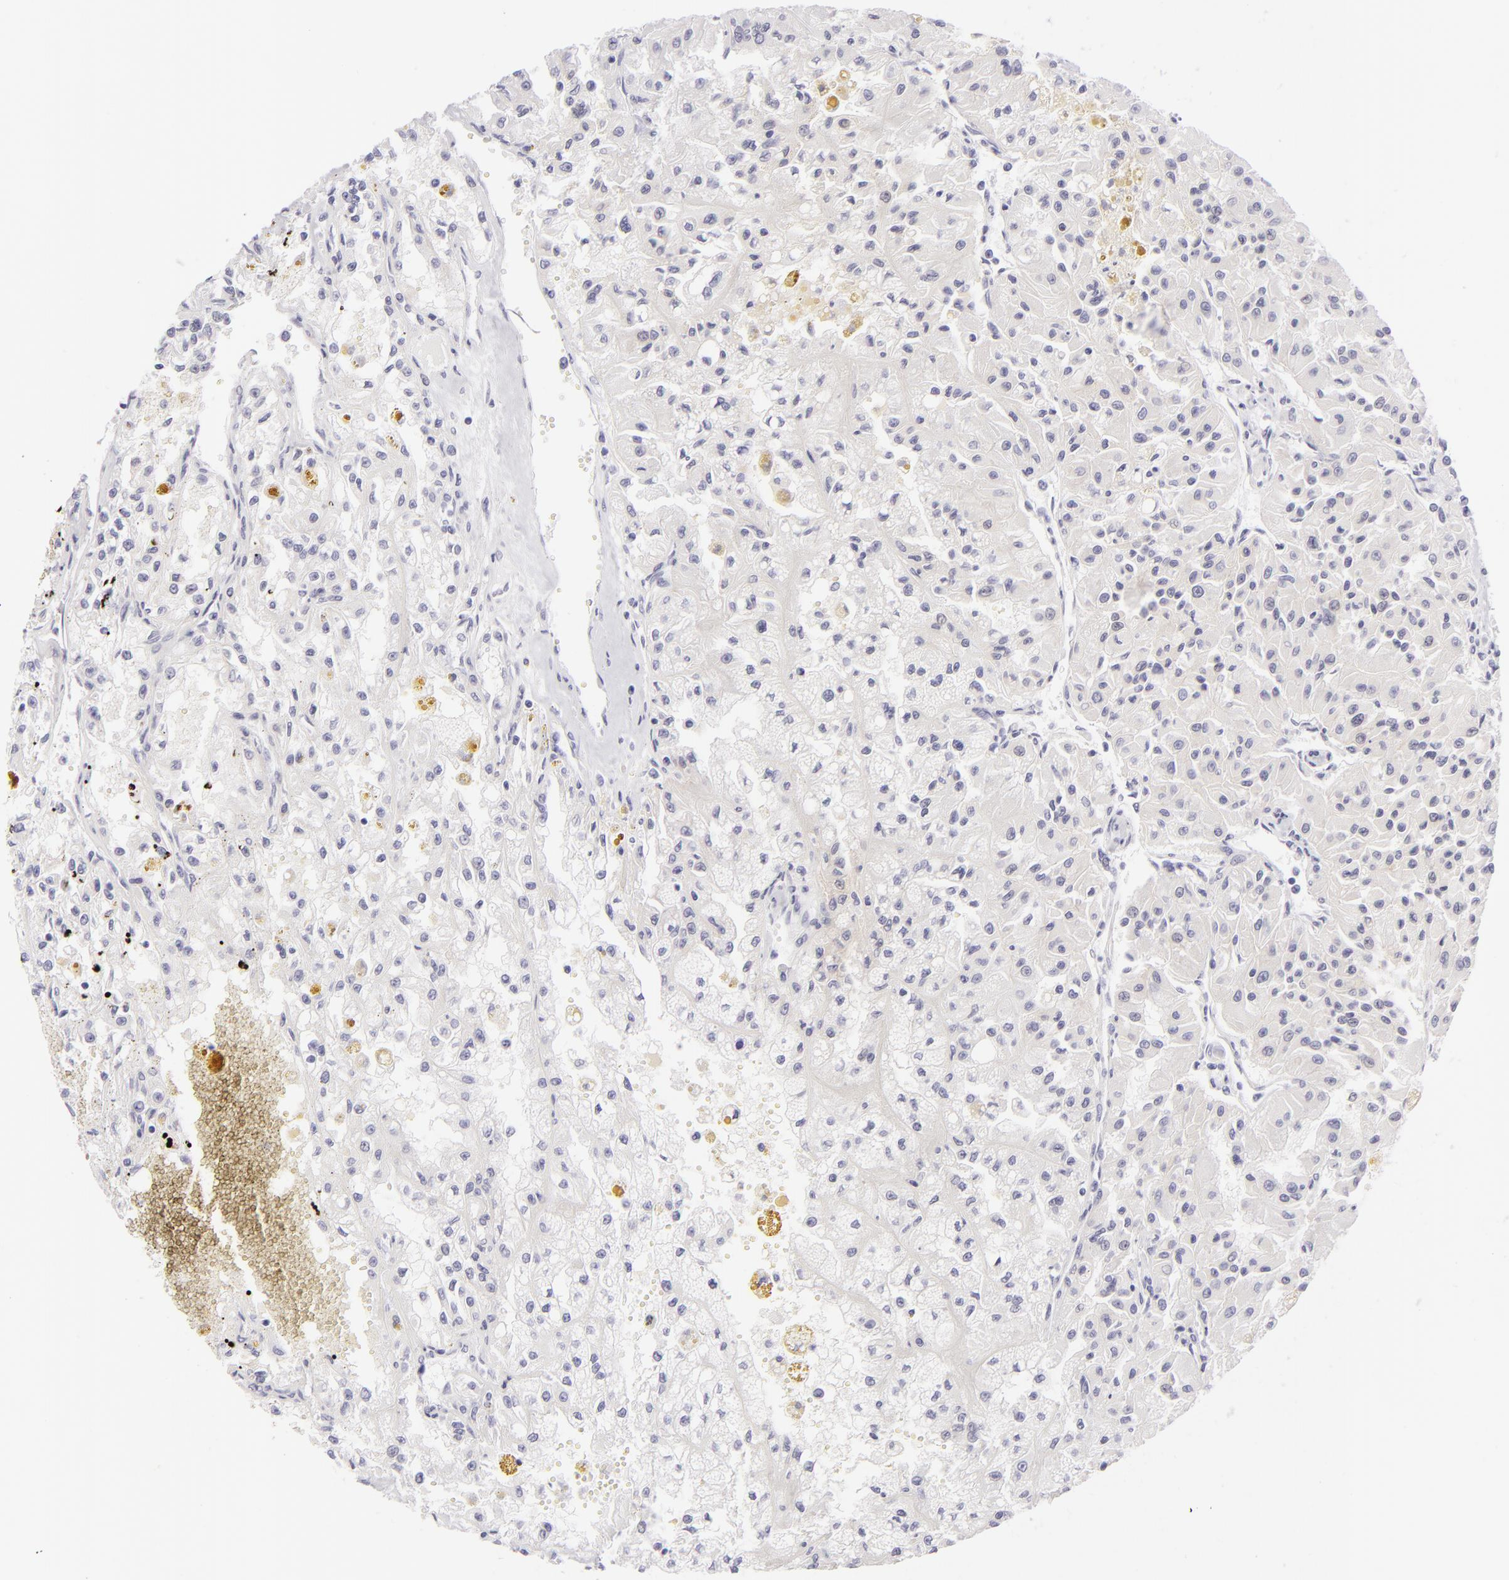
{"staining": {"intensity": "negative", "quantity": "none", "location": "none"}, "tissue": "renal cancer", "cell_type": "Tumor cells", "image_type": "cancer", "snomed": [{"axis": "morphology", "description": "Adenocarcinoma, NOS"}, {"axis": "topography", "description": "Kidney"}], "caption": "Adenocarcinoma (renal) was stained to show a protein in brown. There is no significant expression in tumor cells.", "gene": "DLG4", "patient": {"sex": "male", "age": 78}}